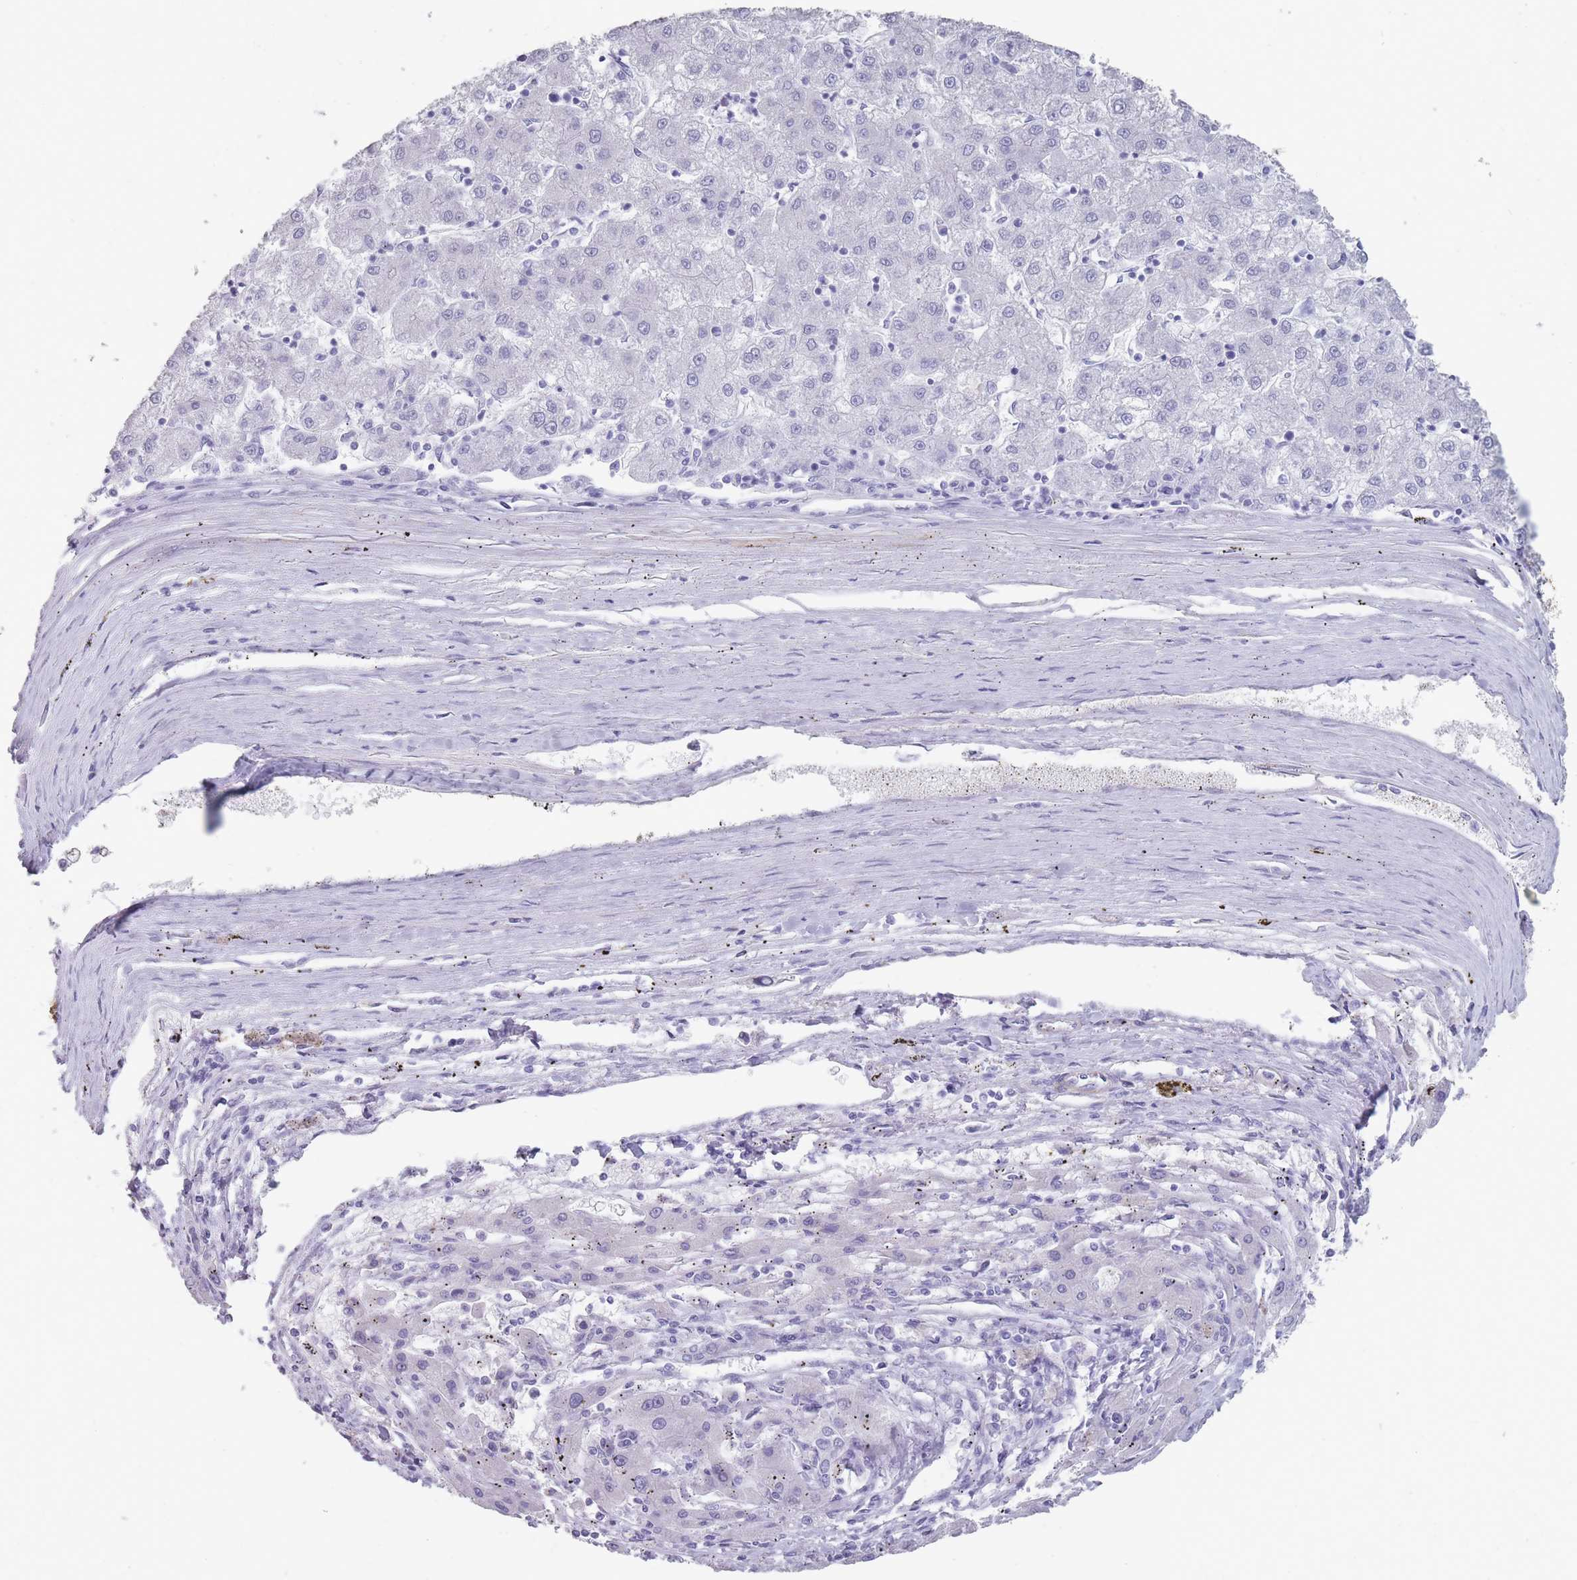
{"staining": {"intensity": "negative", "quantity": "none", "location": "none"}, "tissue": "liver cancer", "cell_type": "Tumor cells", "image_type": "cancer", "snomed": [{"axis": "morphology", "description": "Carcinoma, Hepatocellular, NOS"}, {"axis": "topography", "description": "Liver"}], "caption": "Immunohistochemistry image of neoplastic tissue: human liver cancer (hepatocellular carcinoma) stained with DAB reveals no significant protein positivity in tumor cells.", "gene": "RHBG", "patient": {"sex": "male", "age": 72}}